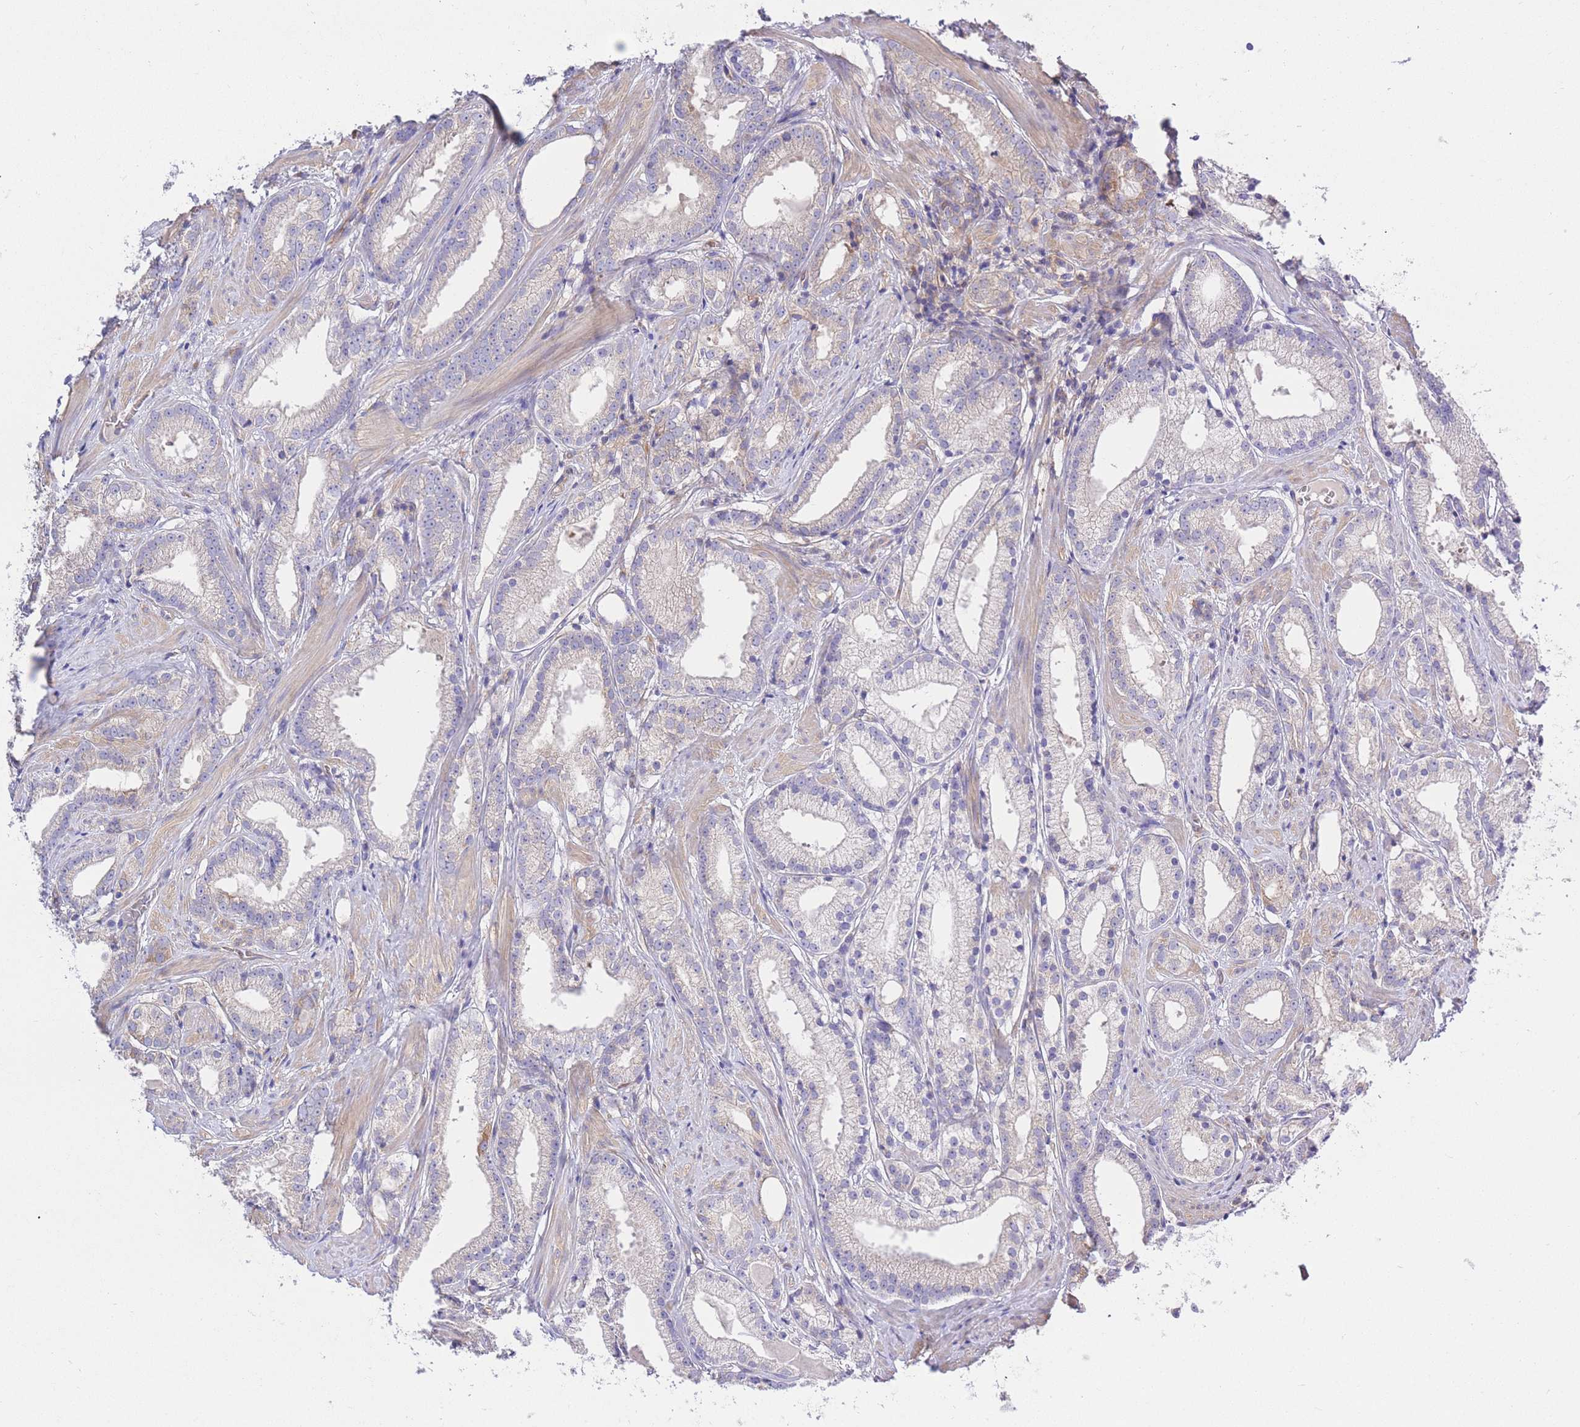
{"staining": {"intensity": "negative", "quantity": "none", "location": "none"}, "tissue": "prostate cancer", "cell_type": "Tumor cells", "image_type": "cancer", "snomed": [{"axis": "morphology", "description": "Adenocarcinoma, Low grade"}, {"axis": "topography", "description": "Prostate"}], "caption": "Protein analysis of prostate cancer (adenocarcinoma (low-grade)) displays no significant staining in tumor cells. (DAB (3,3'-diaminobenzidine) IHC visualized using brightfield microscopy, high magnification).", "gene": "INSYN2B", "patient": {"sex": "male", "age": 57}}